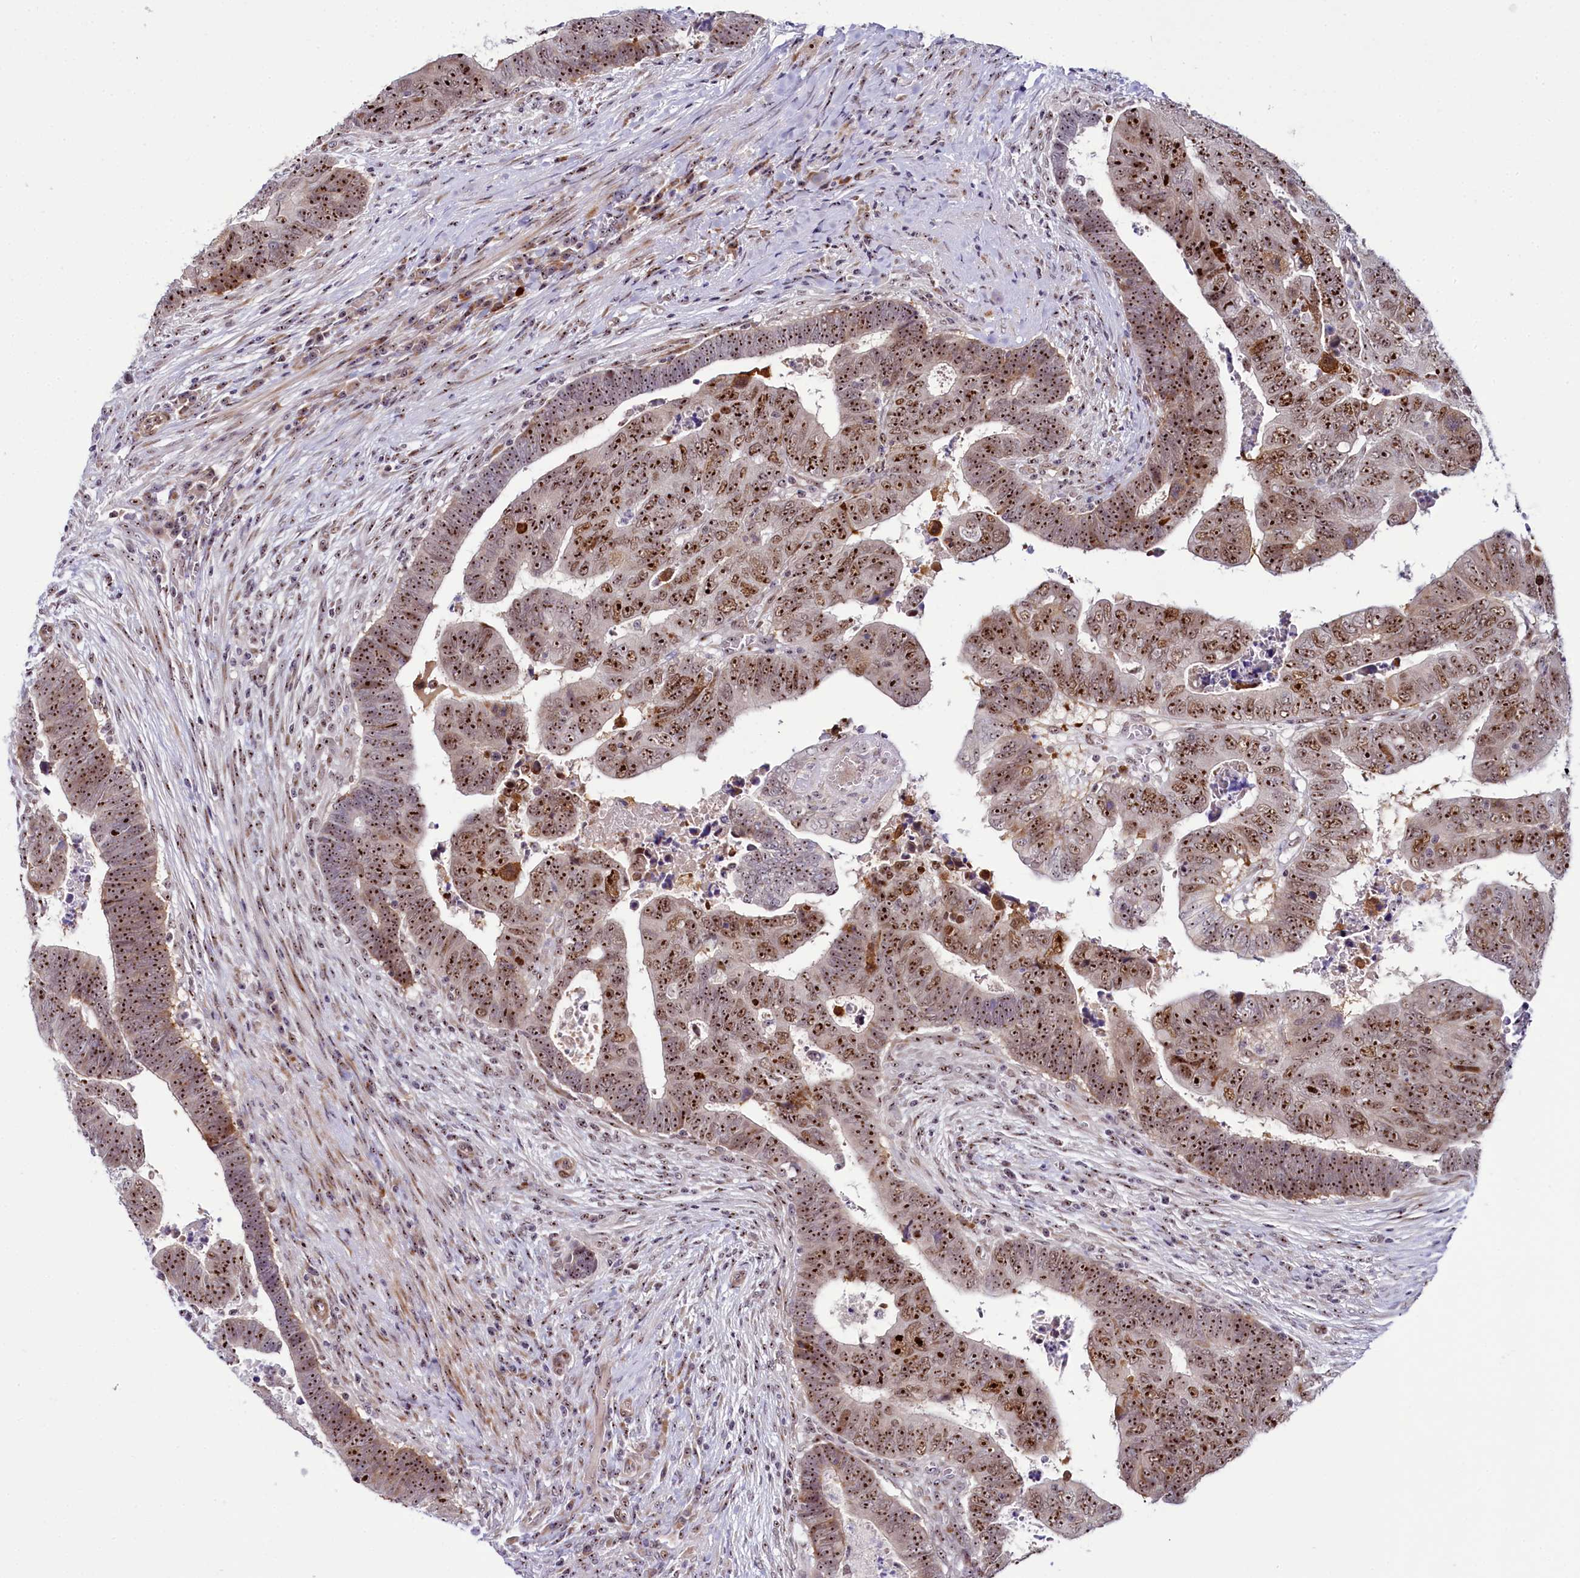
{"staining": {"intensity": "strong", "quantity": ">75%", "location": "nuclear"}, "tissue": "colorectal cancer", "cell_type": "Tumor cells", "image_type": "cancer", "snomed": [{"axis": "morphology", "description": "Normal tissue, NOS"}, {"axis": "morphology", "description": "Adenocarcinoma, NOS"}, {"axis": "topography", "description": "Rectum"}], "caption": "The micrograph shows immunohistochemical staining of adenocarcinoma (colorectal). There is strong nuclear staining is identified in about >75% of tumor cells.", "gene": "TCOF1", "patient": {"sex": "female", "age": 65}}